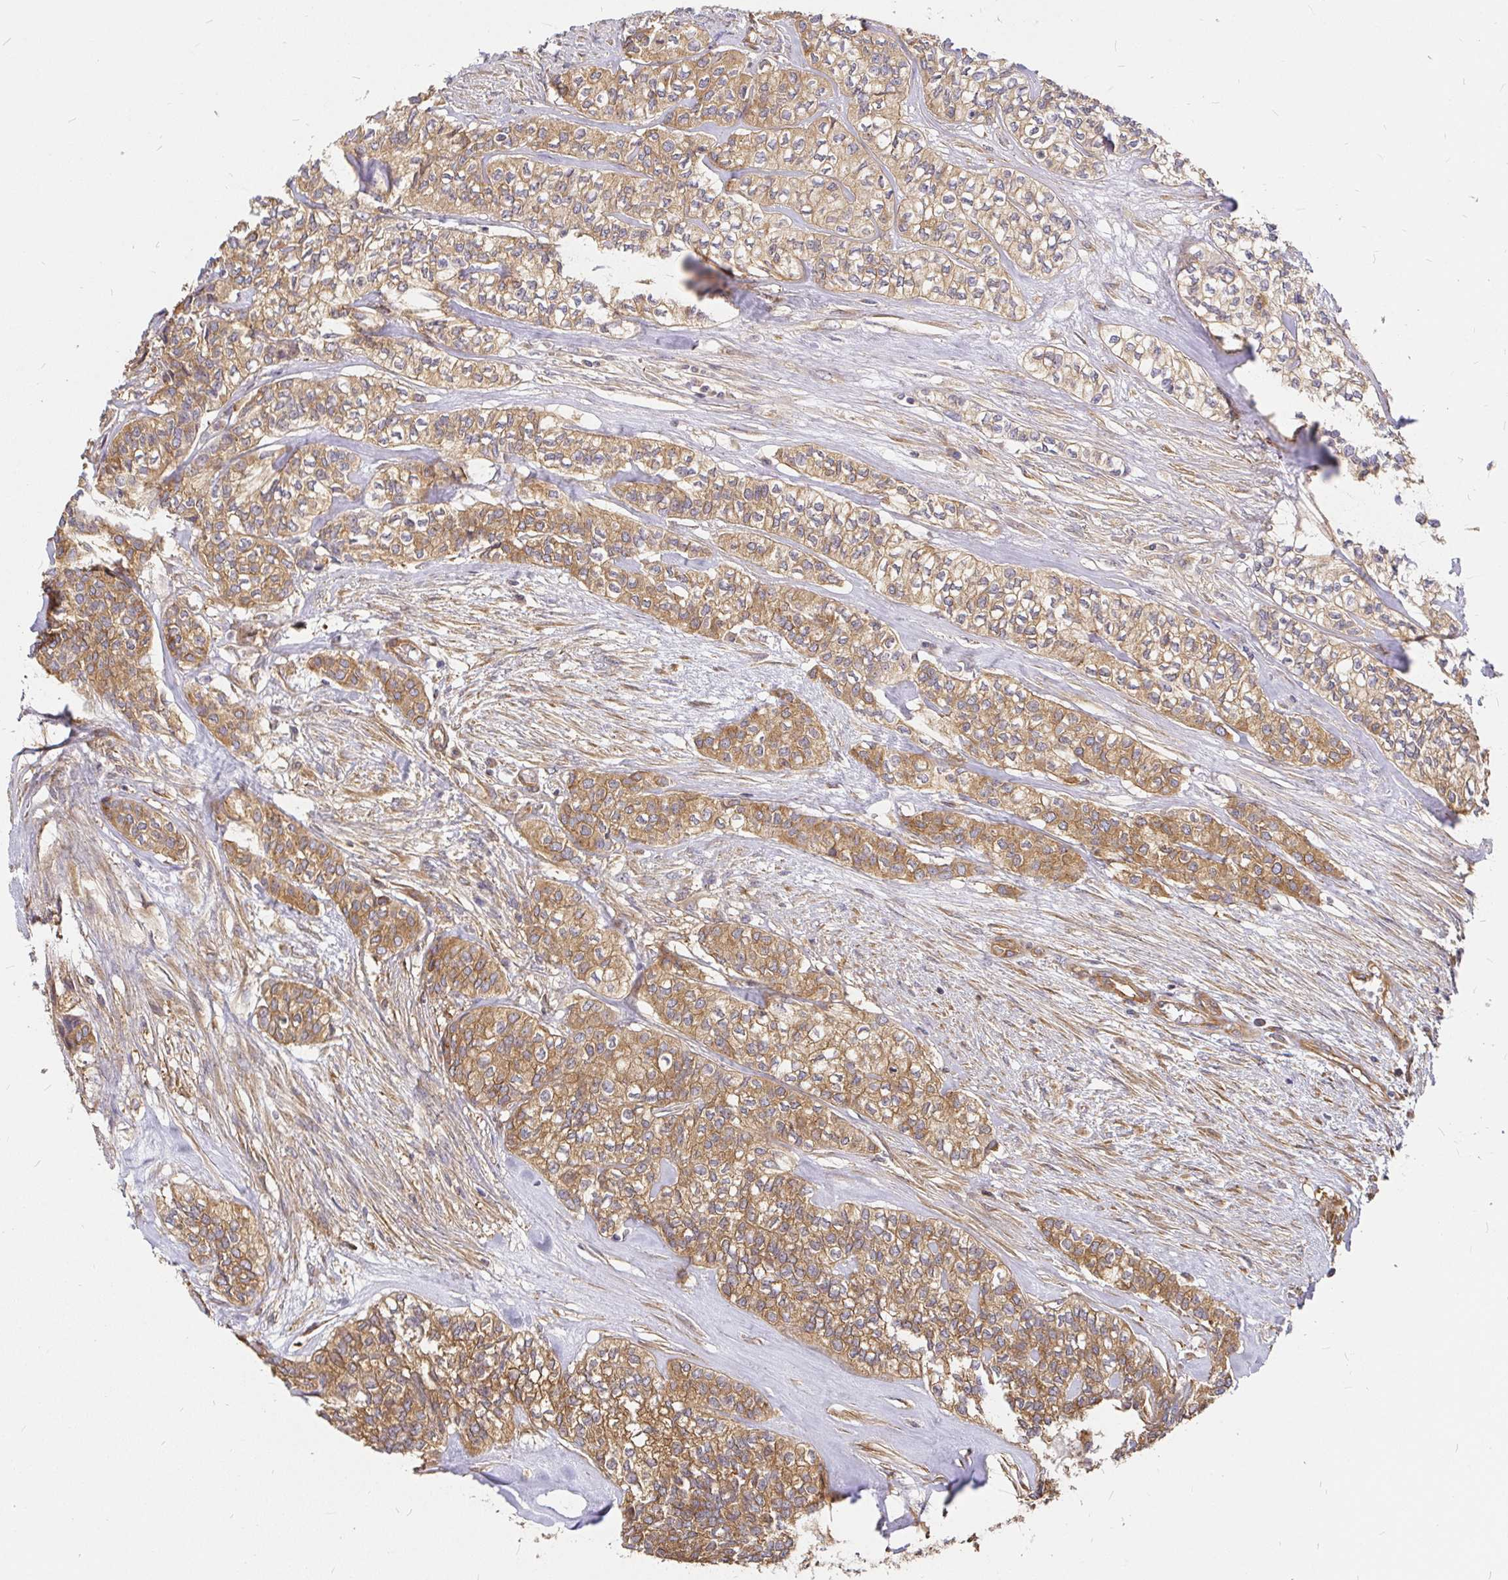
{"staining": {"intensity": "moderate", "quantity": ">75%", "location": "cytoplasmic/membranous"}, "tissue": "head and neck cancer", "cell_type": "Tumor cells", "image_type": "cancer", "snomed": [{"axis": "morphology", "description": "Adenocarcinoma, NOS"}, {"axis": "topography", "description": "Head-Neck"}], "caption": "Human head and neck adenocarcinoma stained with a brown dye shows moderate cytoplasmic/membranous positive staining in about >75% of tumor cells.", "gene": "KIF5B", "patient": {"sex": "male", "age": 81}}